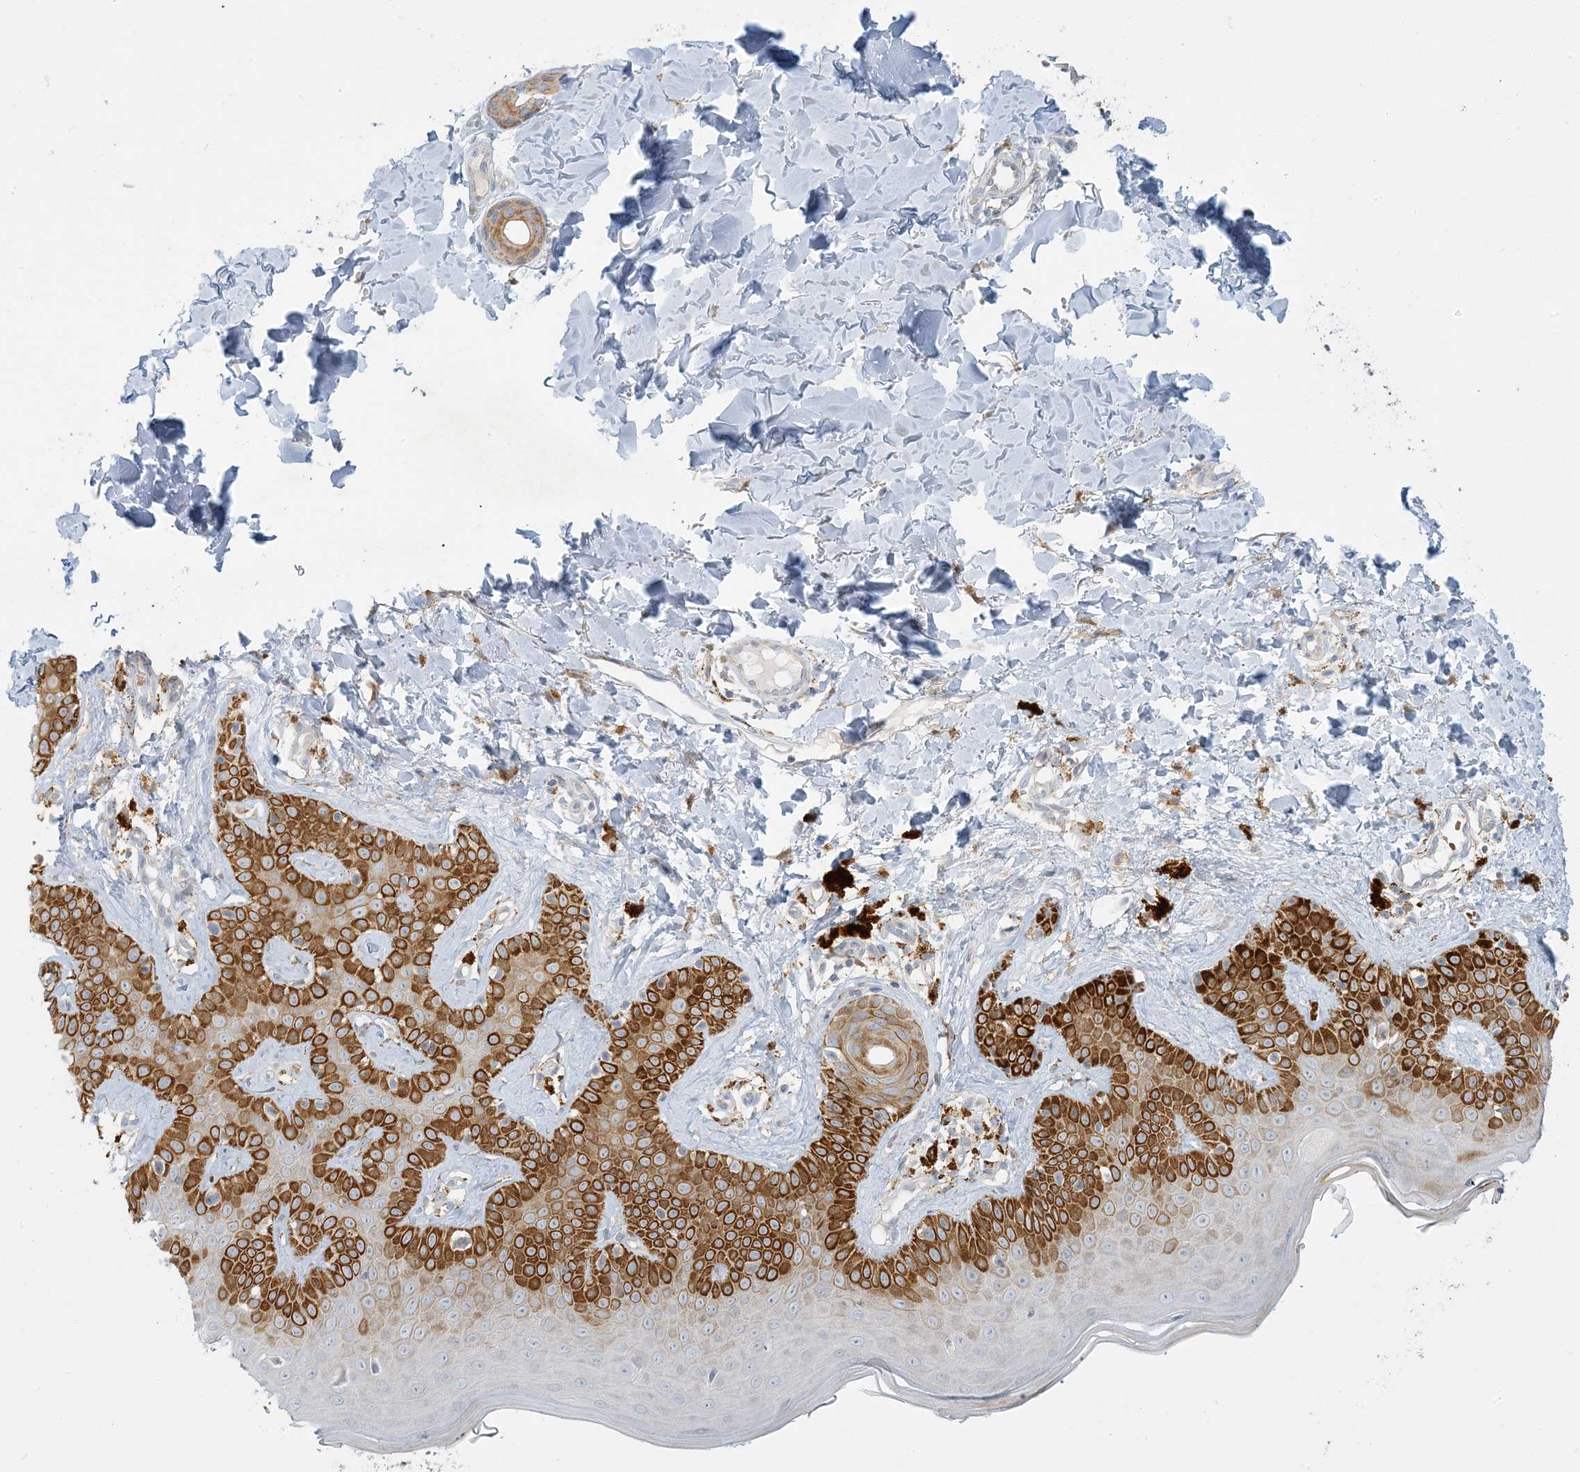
{"staining": {"intensity": "weak", "quantity": ">75%", "location": "cytoplasmic/membranous"}, "tissue": "skin", "cell_type": "Fibroblasts", "image_type": "normal", "snomed": [{"axis": "morphology", "description": "Normal tissue, NOS"}, {"axis": "topography", "description": "Skin"}], "caption": "Weak cytoplasmic/membranous positivity is identified in about >75% of fibroblasts in benign skin. (brown staining indicates protein expression, while blue staining denotes nuclei).", "gene": "LTN1", "patient": {"sex": "male", "age": 52}}